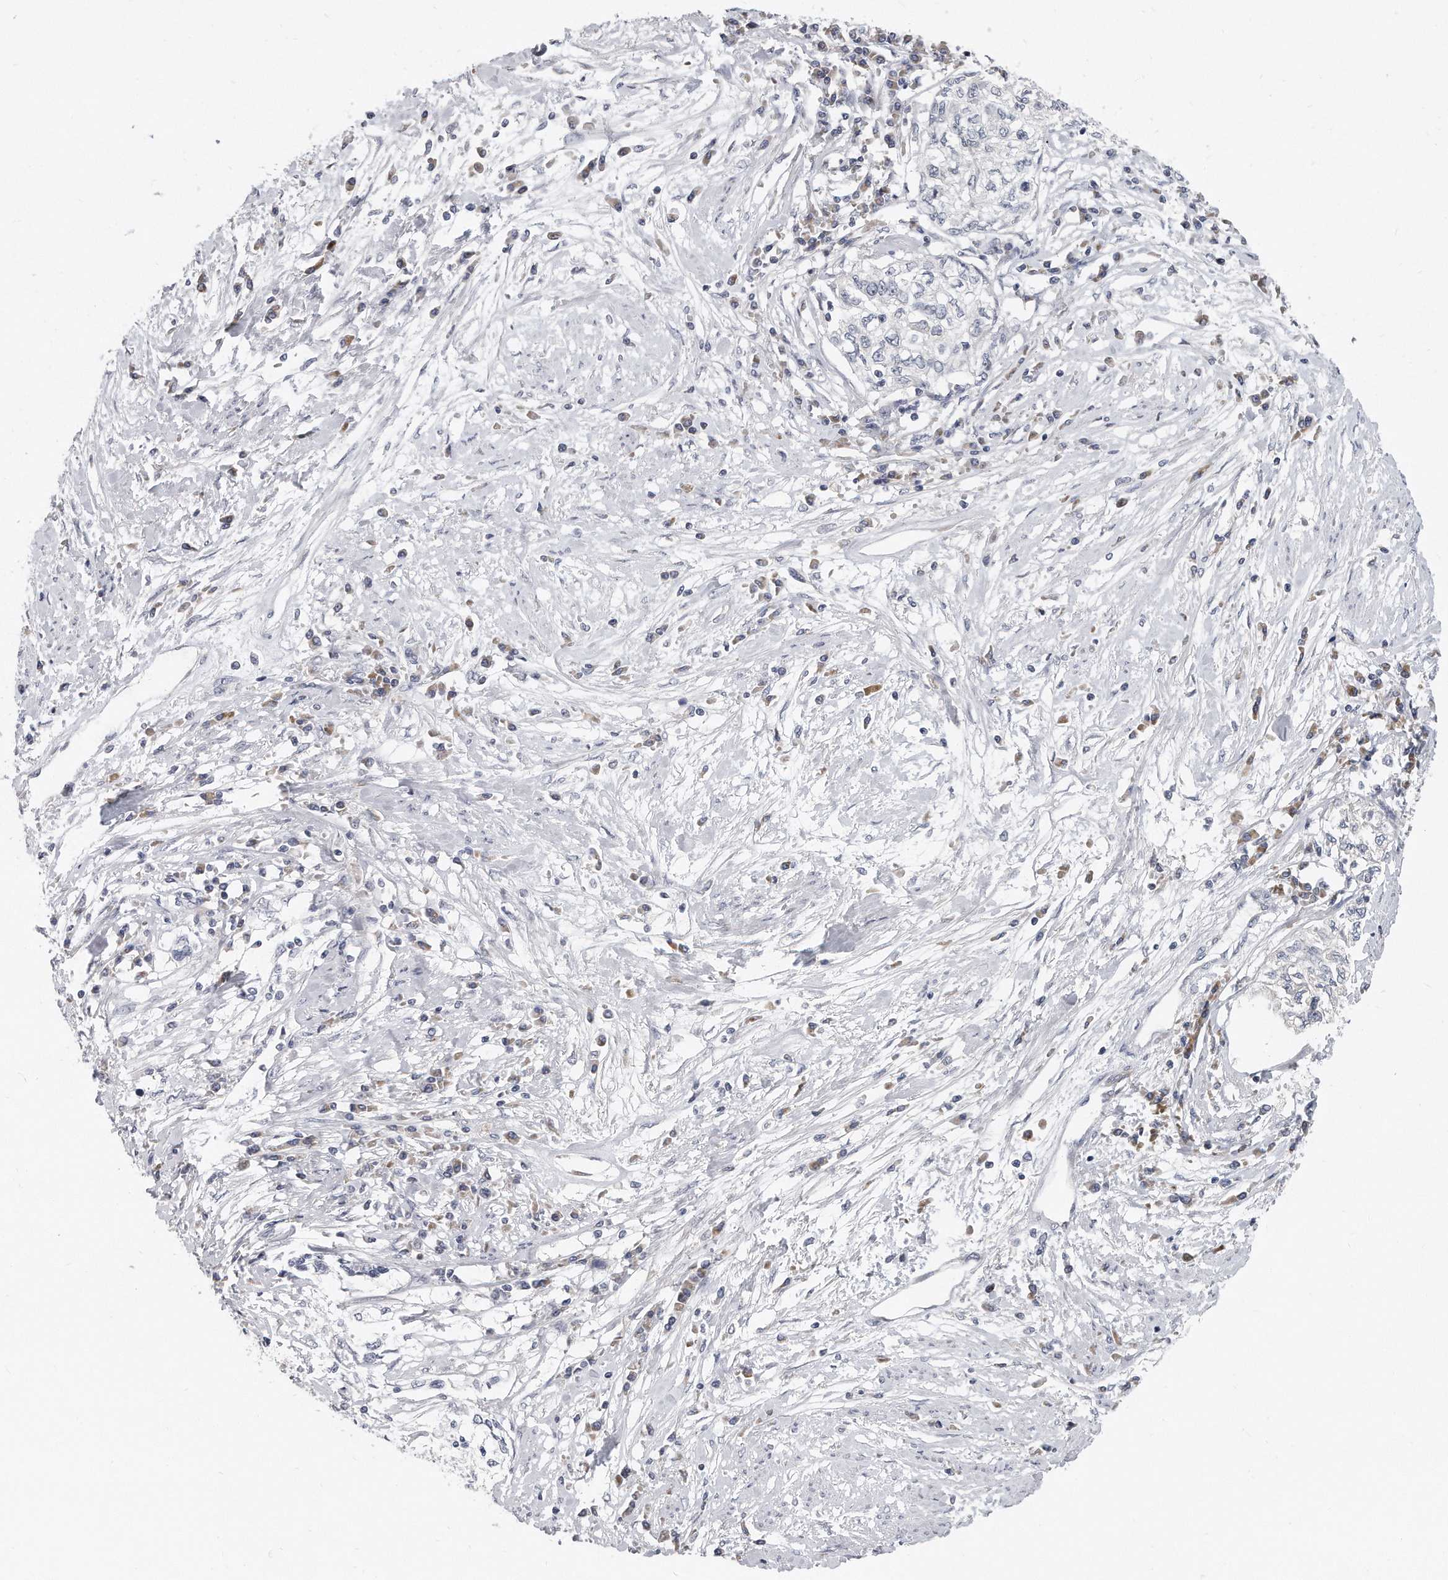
{"staining": {"intensity": "negative", "quantity": "none", "location": "none"}, "tissue": "cervical cancer", "cell_type": "Tumor cells", "image_type": "cancer", "snomed": [{"axis": "morphology", "description": "Squamous cell carcinoma, NOS"}, {"axis": "topography", "description": "Cervix"}], "caption": "Tumor cells are negative for brown protein staining in squamous cell carcinoma (cervical). The staining is performed using DAB (3,3'-diaminobenzidine) brown chromogen with nuclei counter-stained in using hematoxylin.", "gene": "PLEKHA6", "patient": {"sex": "female", "age": 57}}